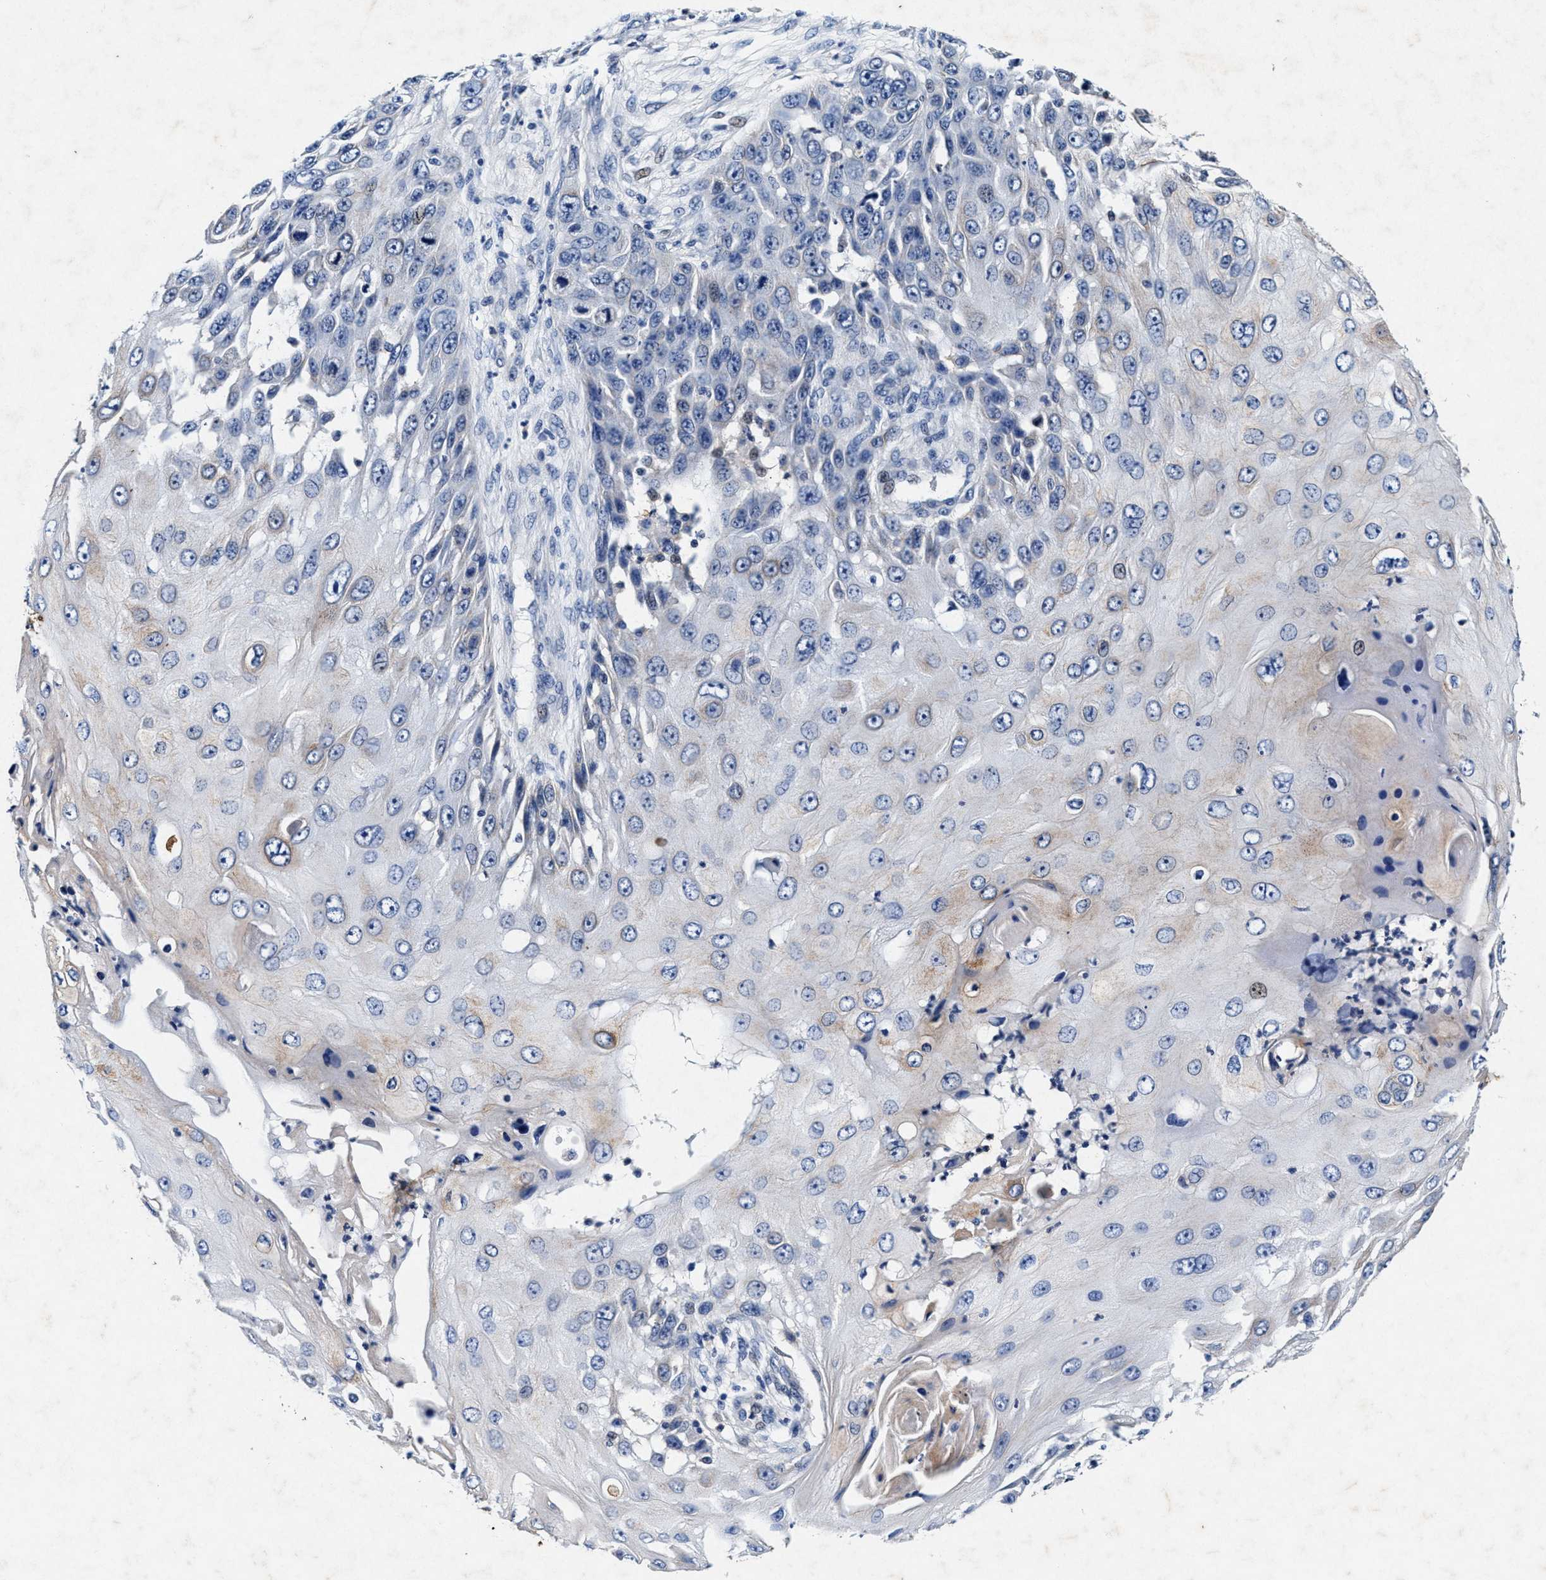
{"staining": {"intensity": "negative", "quantity": "none", "location": "none"}, "tissue": "skin cancer", "cell_type": "Tumor cells", "image_type": "cancer", "snomed": [{"axis": "morphology", "description": "Squamous cell carcinoma, NOS"}, {"axis": "topography", "description": "Skin"}], "caption": "Immunohistochemistry of human squamous cell carcinoma (skin) shows no positivity in tumor cells.", "gene": "SLC8A1", "patient": {"sex": "female", "age": 44}}